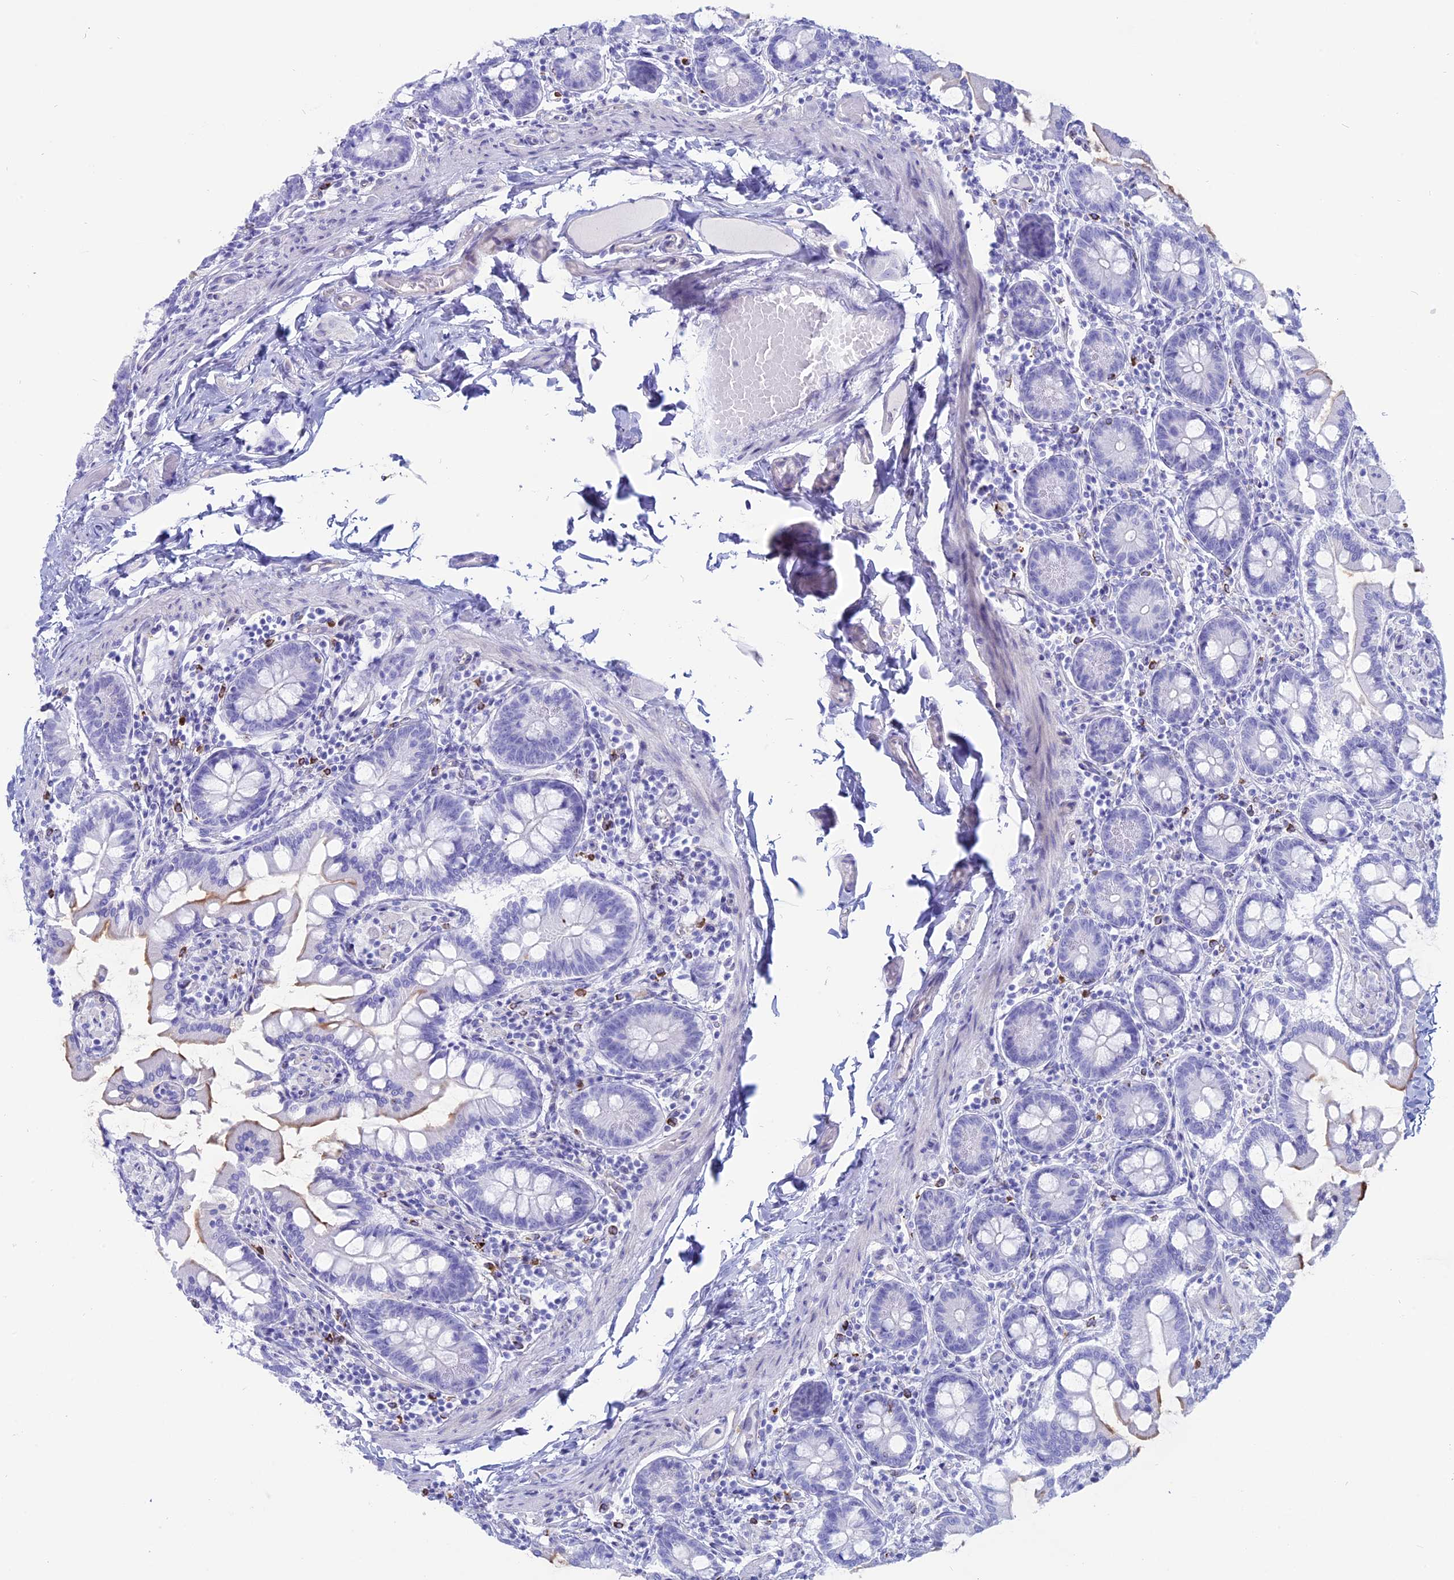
{"staining": {"intensity": "moderate", "quantity": "<25%", "location": "cytoplasmic/membranous"}, "tissue": "small intestine", "cell_type": "Glandular cells", "image_type": "normal", "snomed": [{"axis": "morphology", "description": "Normal tissue, NOS"}, {"axis": "topography", "description": "Small intestine"}], "caption": "DAB (3,3'-diaminobenzidine) immunohistochemical staining of unremarkable small intestine exhibits moderate cytoplasmic/membranous protein staining in approximately <25% of glandular cells.", "gene": "OR2AE1", "patient": {"sex": "male", "age": 41}}